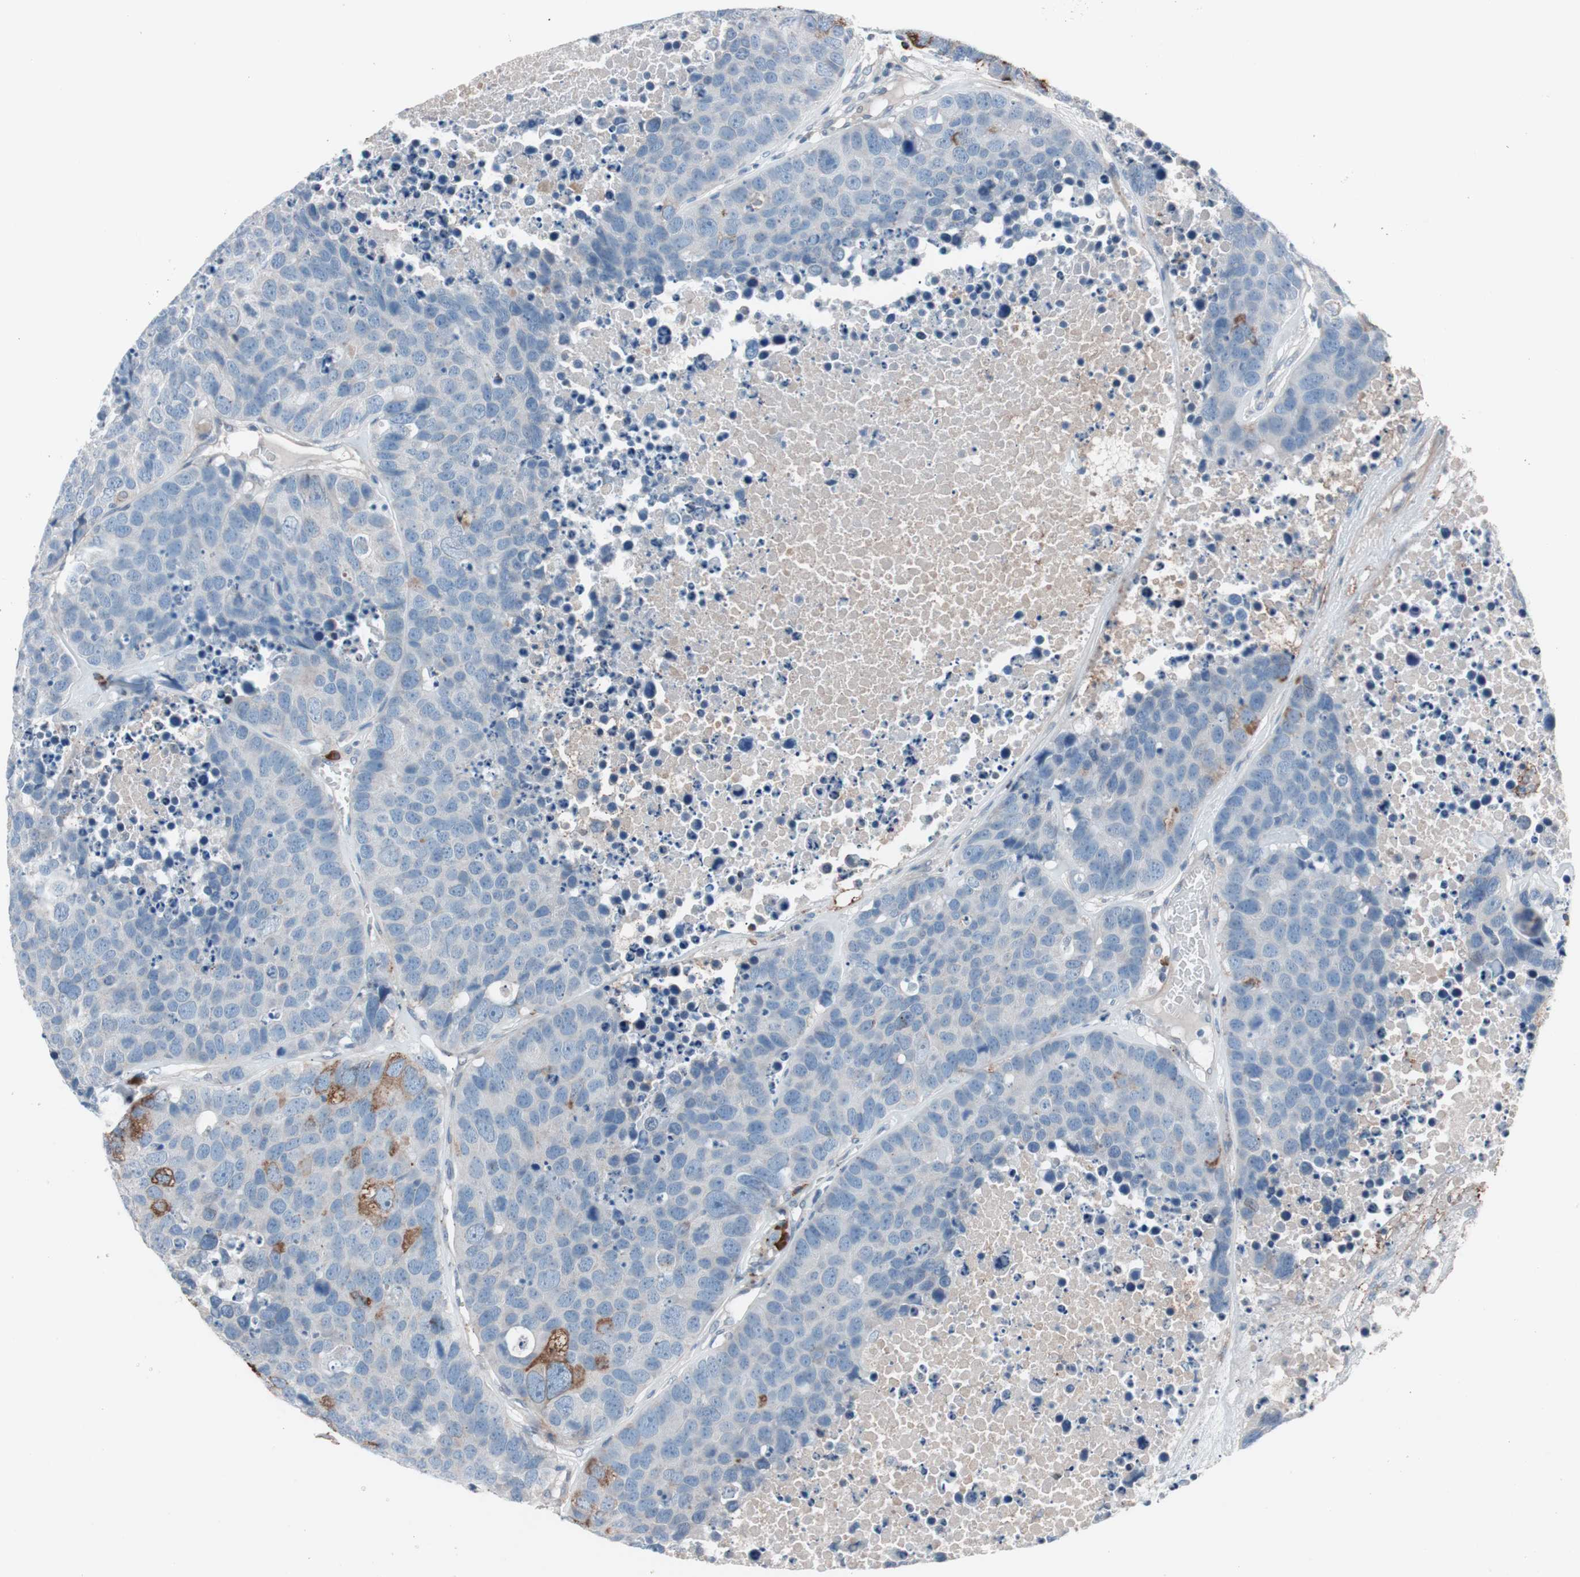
{"staining": {"intensity": "moderate", "quantity": "<25%", "location": "cytoplasmic/membranous"}, "tissue": "carcinoid", "cell_type": "Tumor cells", "image_type": "cancer", "snomed": [{"axis": "morphology", "description": "Carcinoid, malignant, NOS"}, {"axis": "topography", "description": "Lung"}], "caption": "Protein expression analysis of carcinoid (malignant) exhibits moderate cytoplasmic/membranous staining in about <25% of tumor cells.", "gene": "GRB7", "patient": {"sex": "male", "age": 60}}